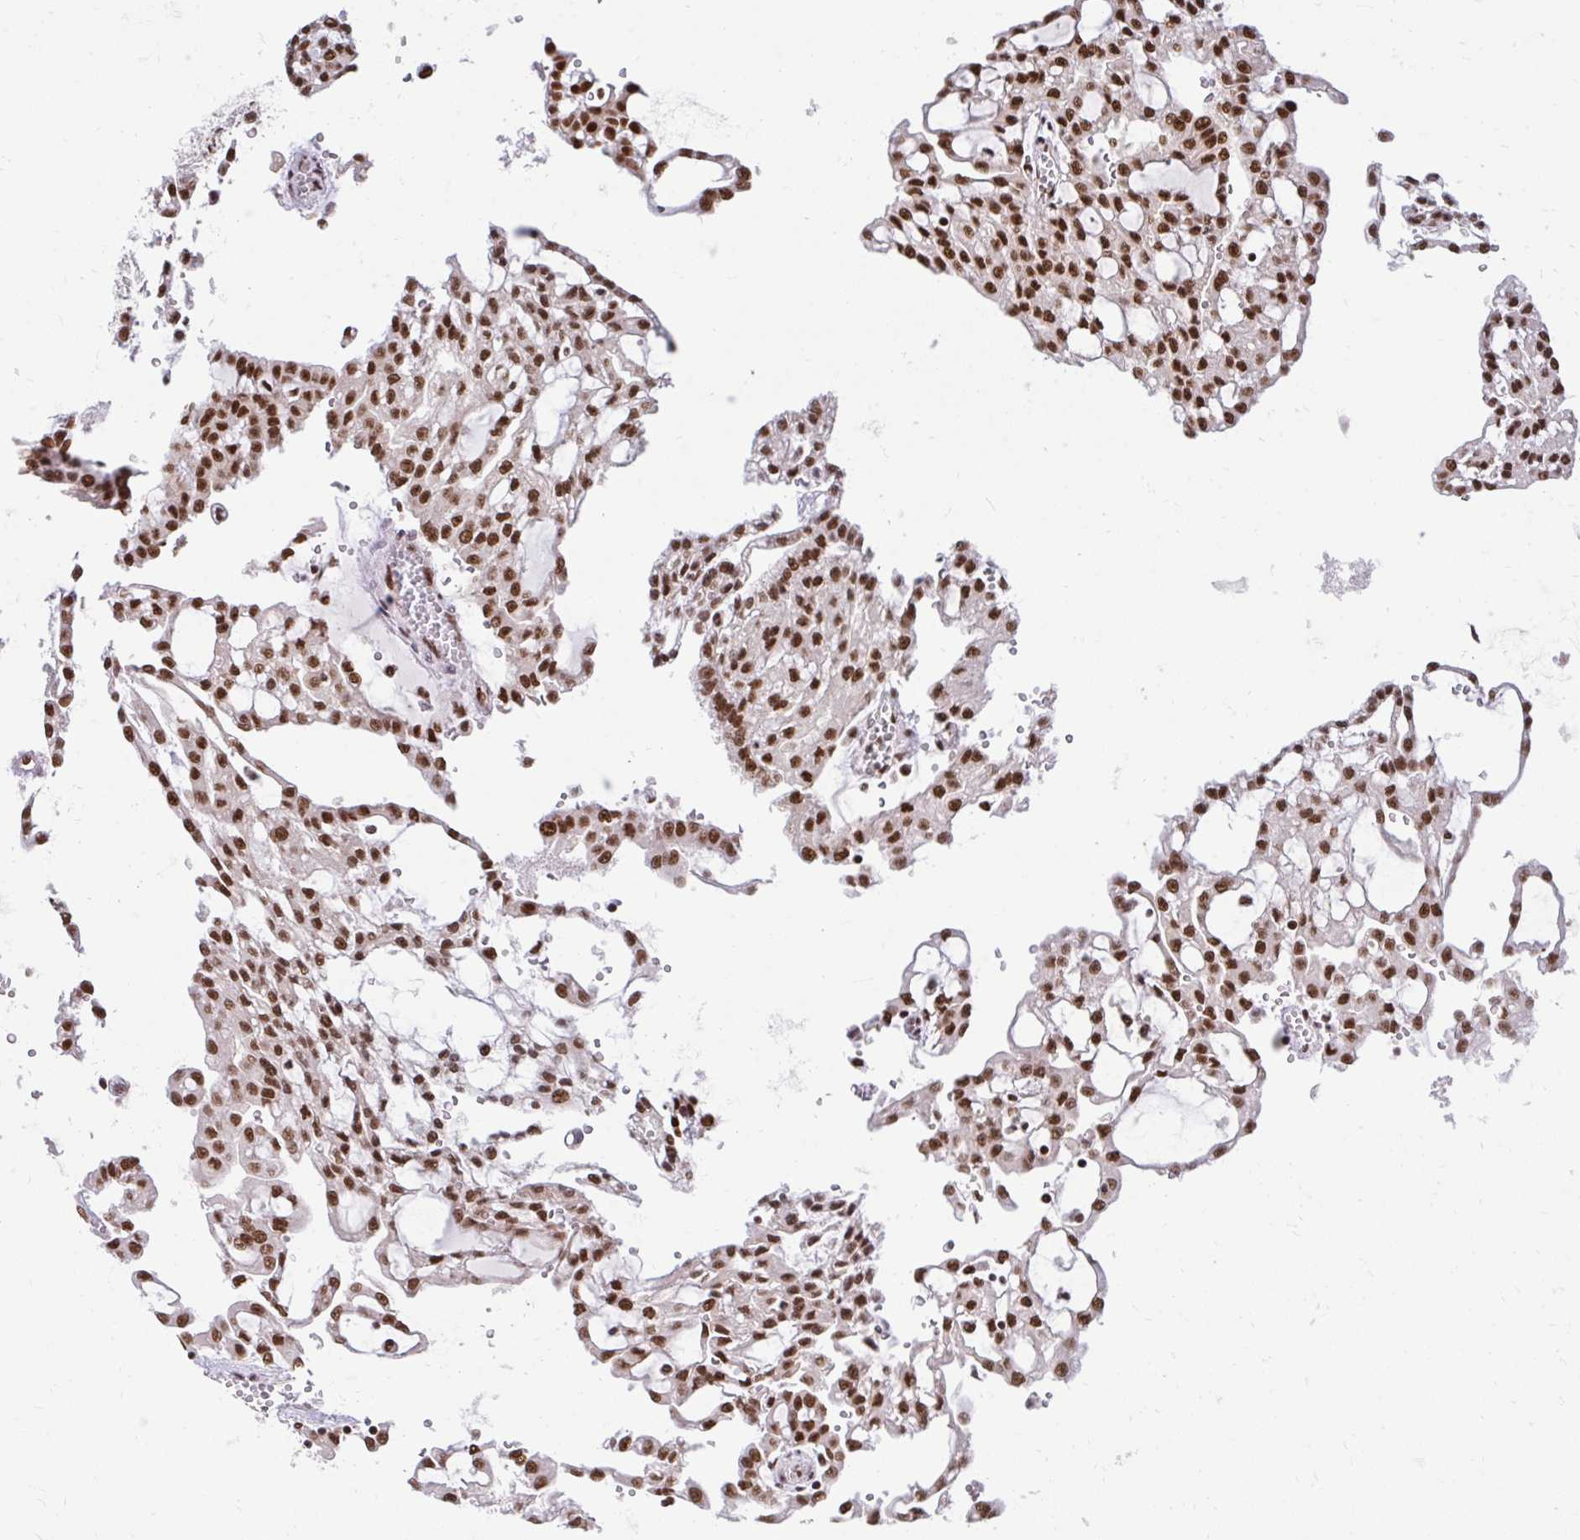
{"staining": {"intensity": "moderate", "quantity": ">75%", "location": "nuclear"}, "tissue": "renal cancer", "cell_type": "Tumor cells", "image_type": "cancer", "snomed": [{"axis": "morphology", "description": "Adenocarcinoma, NOS"}, {"axis": "topography", "description": "Kidney"}], "caption": "Approximately >75% of tumor cells in human renal adenocarcinoma demonstrate moderate nuclear protein positivity as visualized by brown immunohistochemical staining.", "gene": "ABCA9", "patient": {"sex": "male", "age": 63}}